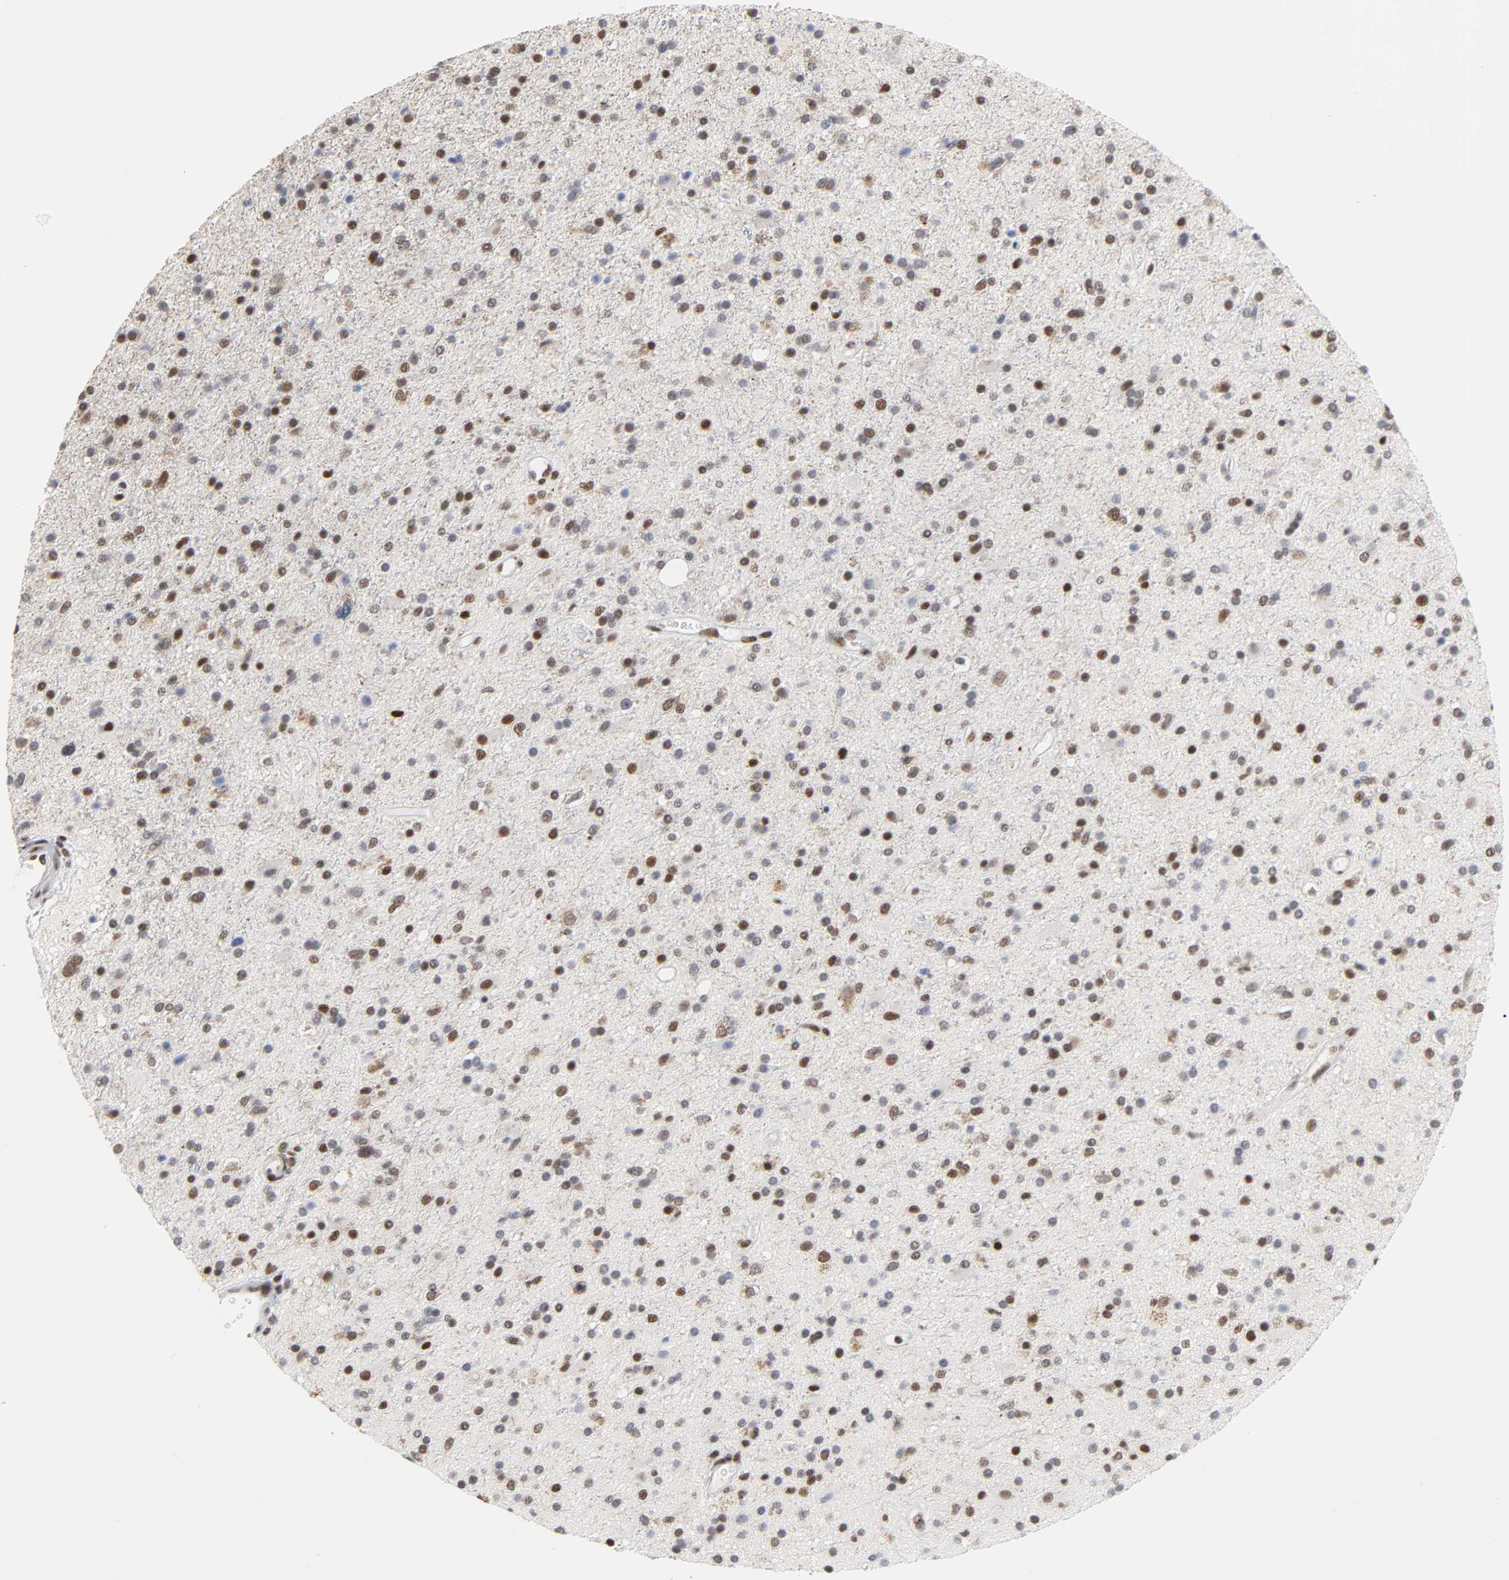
{"staining": {"intensity": "moderate", "quantity": "25%-75%", "location": "nuclear"}, "tissue": "glioma", "cell_type": "Tumor cells", "image_type": "cancer", "snomed": [{"axis": "morphology", "description": "Glioma, malignant, High grade"}, {"axis": "topography", "description": "Brain"}], "caption": "A micrograph of human malignant glioma (high-grade) stained for a protein reveals moderate nuclear brown staining in tumor cells.", "gene": "CREBBP", "patient": {"sex": "male", "age": 33}}